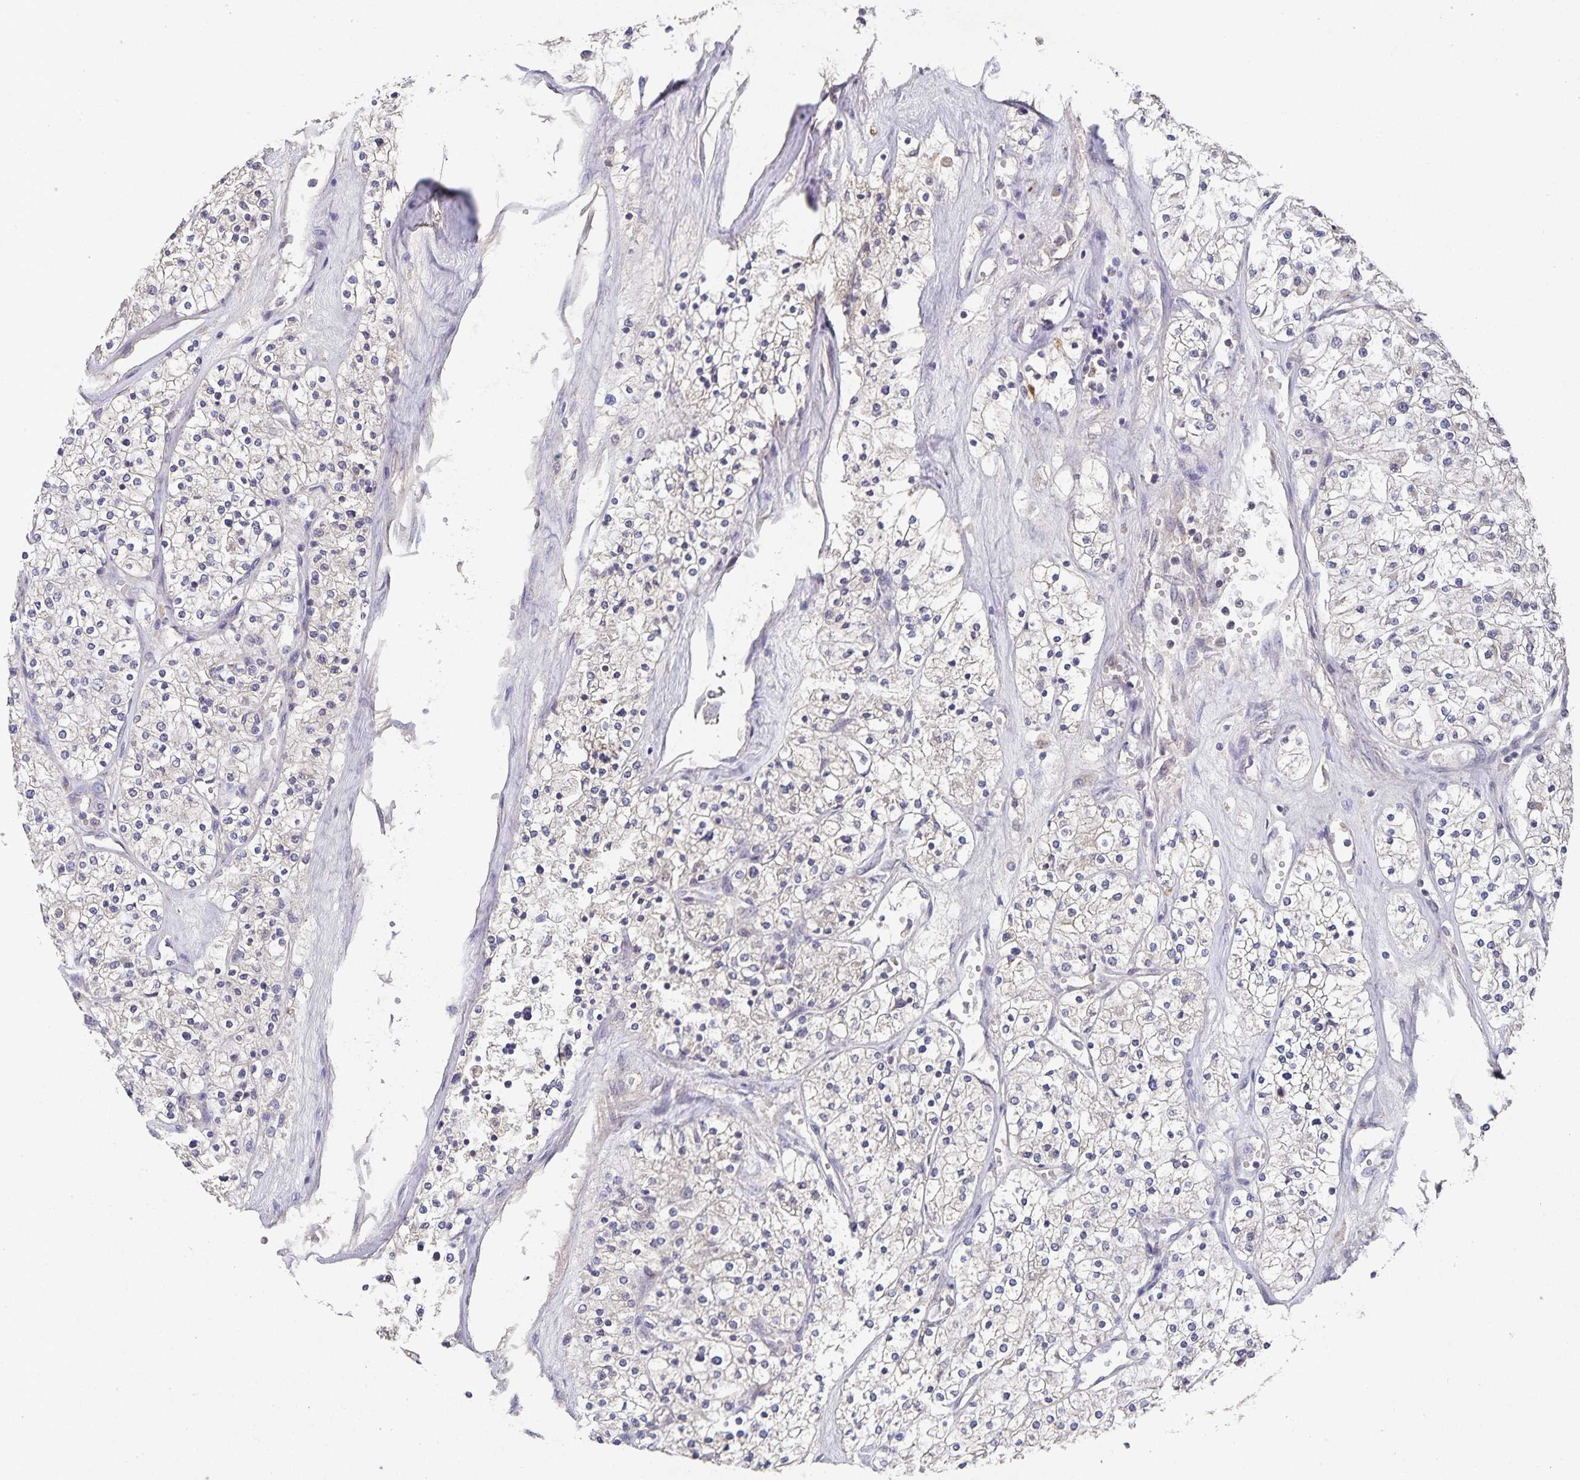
{"staining": {"intensity": "negative", "quantity": "none", "location": "none"}, "tissue": "renal cancer", "cell_type": "Tumor cells", "image_type": "cancer", "snomed": [{"axis": "morphology", "description": "Adenocarcinoma, NOS"}, {"axis": "topography", "description": "Kidney"}], "caption": "Histopathology image shows no protein positivity in tumor cells of renal adenocarcinoma tissue. (DAB (3,3'-diaminobenzidine) immunohistochemistry, high magnification).", "gene": "HEPN1", "patient": {"sex": "male", "age": 80}}